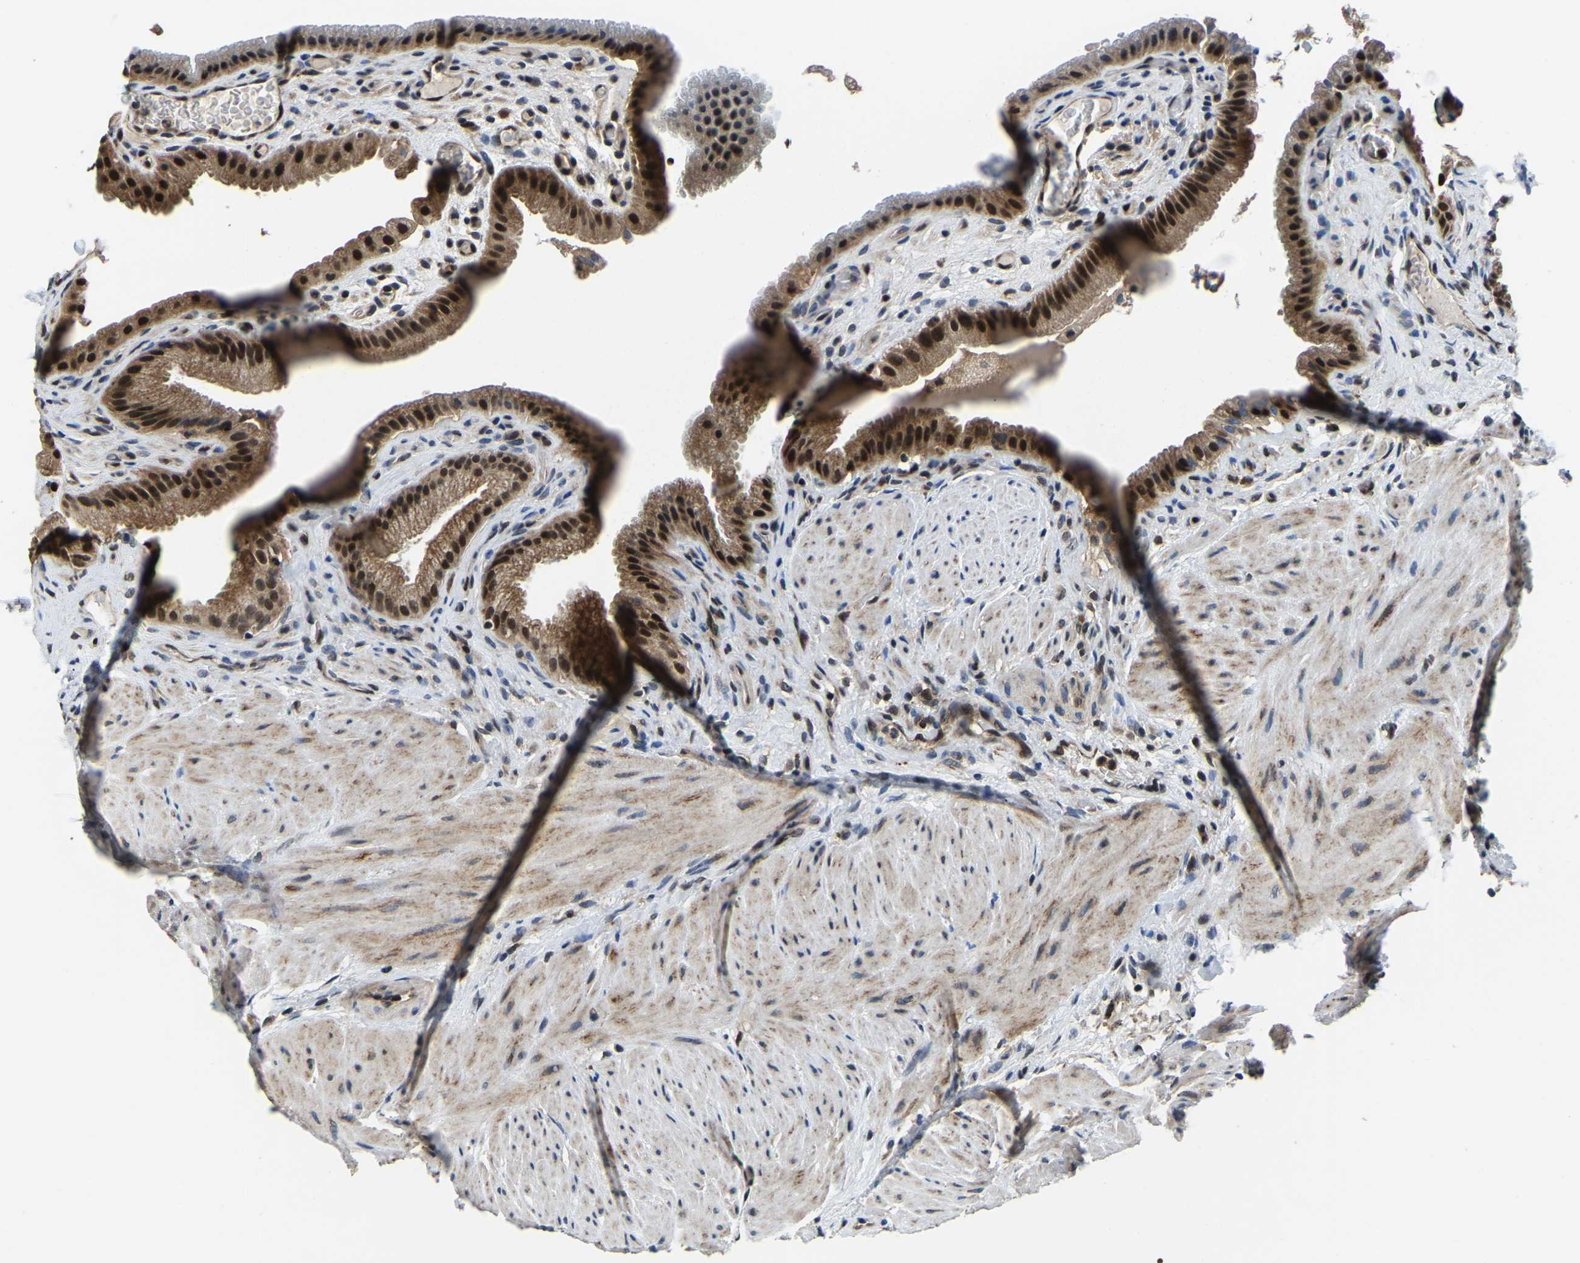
{"staining": {"intensity": "strong", "quantity": ">75%", "location": "cytoplasmic/membranous,nuclear"}, "tissue": "gallbladder", "cell_type": "Glandular cells", "image_type": "normal", "snomed": [{"axis": "morphology", "description": "Normal tissue, NOS"}, {"axis": "topography", "description": "Gallbladder"}], "caption": "A high-resolution image shows IHC staining of benign gallbladder, which reveals strong cytoplasmic/membranous,nuclear staining in approximately >75% of glandular cells.", "gene": "DFFA", "patient": {"sex": "male", "age": 49}}